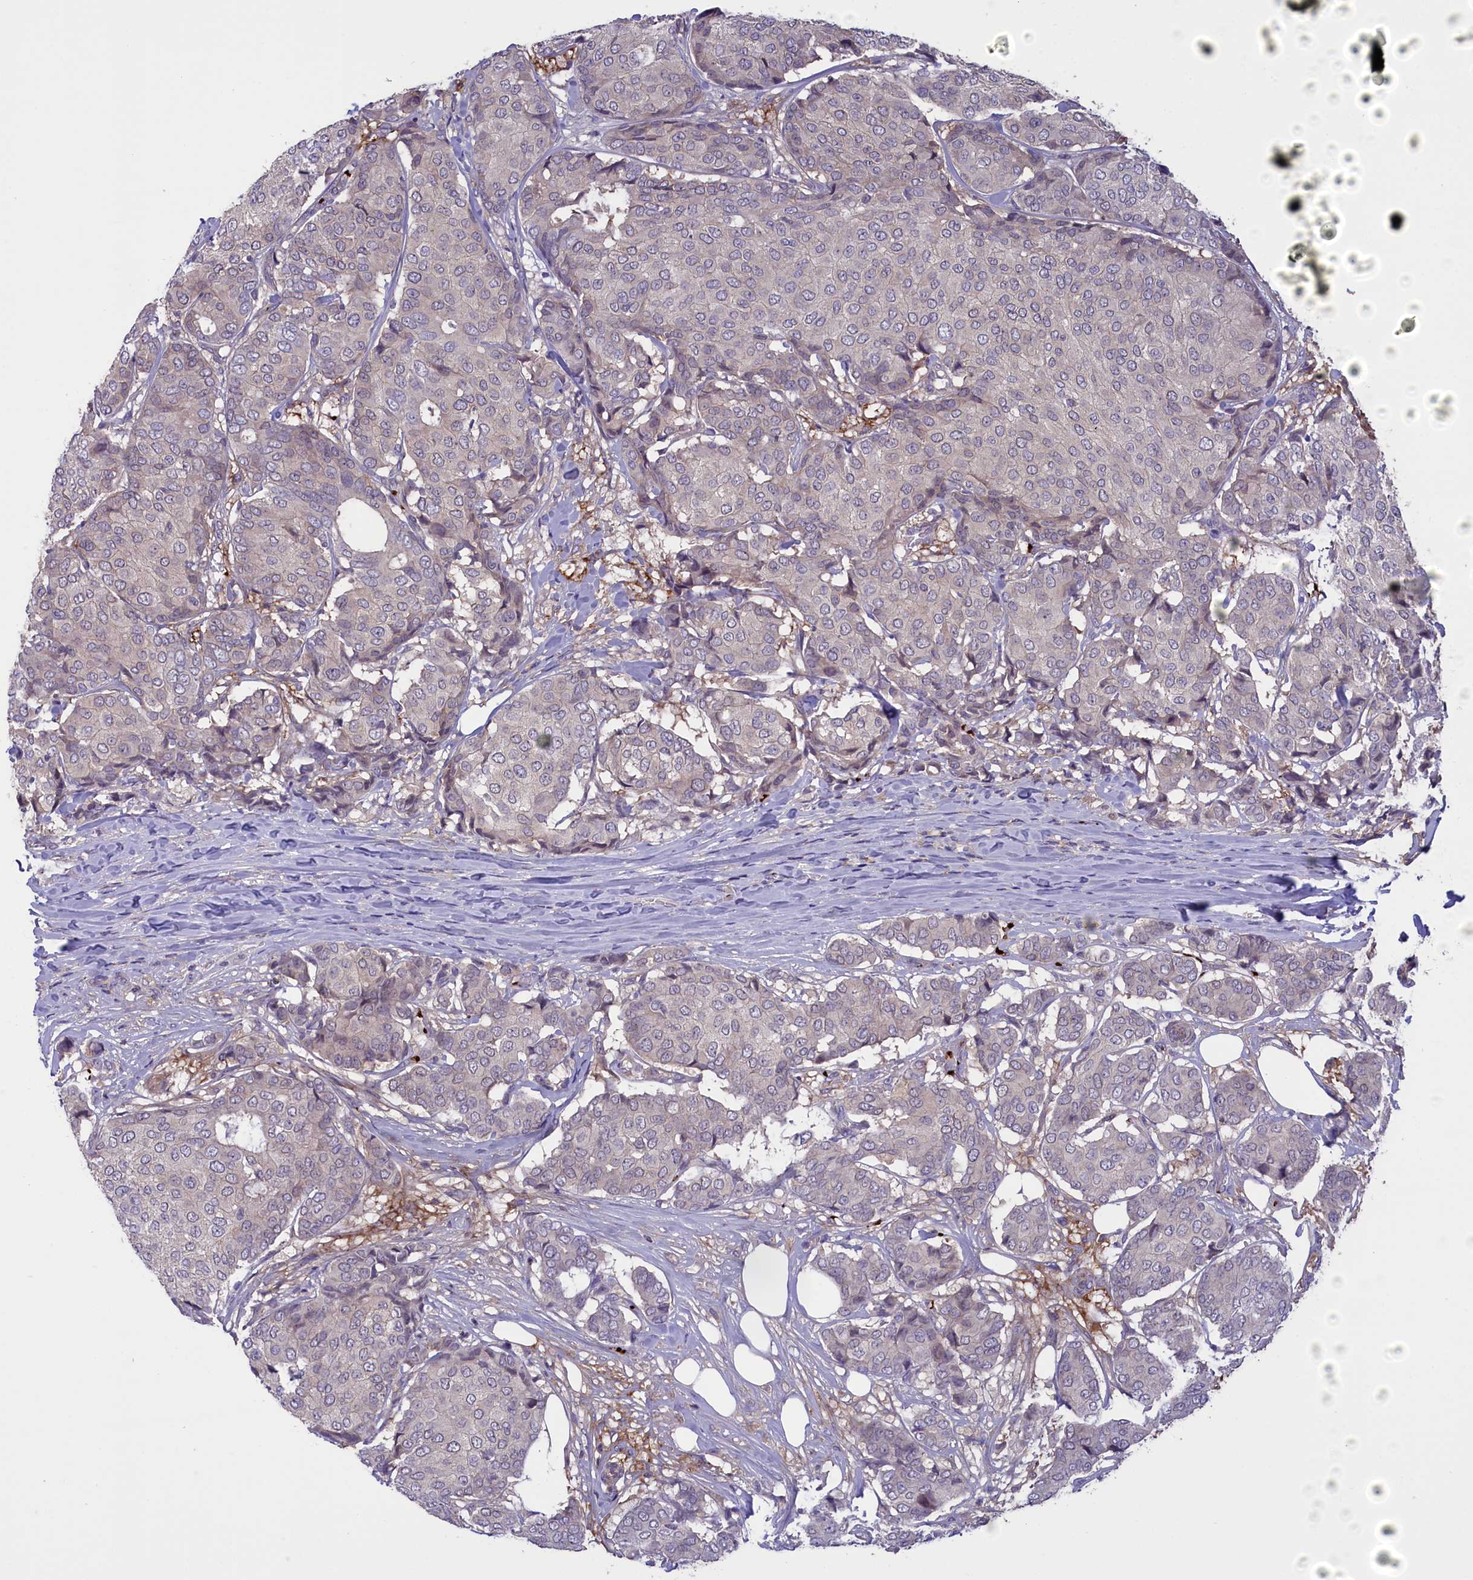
{"staining": {"intensity": "negative", "quantity": "none", "location": "none"}, "tissue": "breast cancer", "cell_type": "Tumor cells", "image_type": "cancer", "snomed": [{"axis": "morphology", "description": "Duct carcinoma"}, {"axis": "topography", "description": "Breast"}], "caption": "The histopathology image exhibits no significant expression in tumor cells of breast cancer (infiltrating ductal carcinoma).", "gene": "HEATR3", "patient": {"sex": "female", "age": 75}}